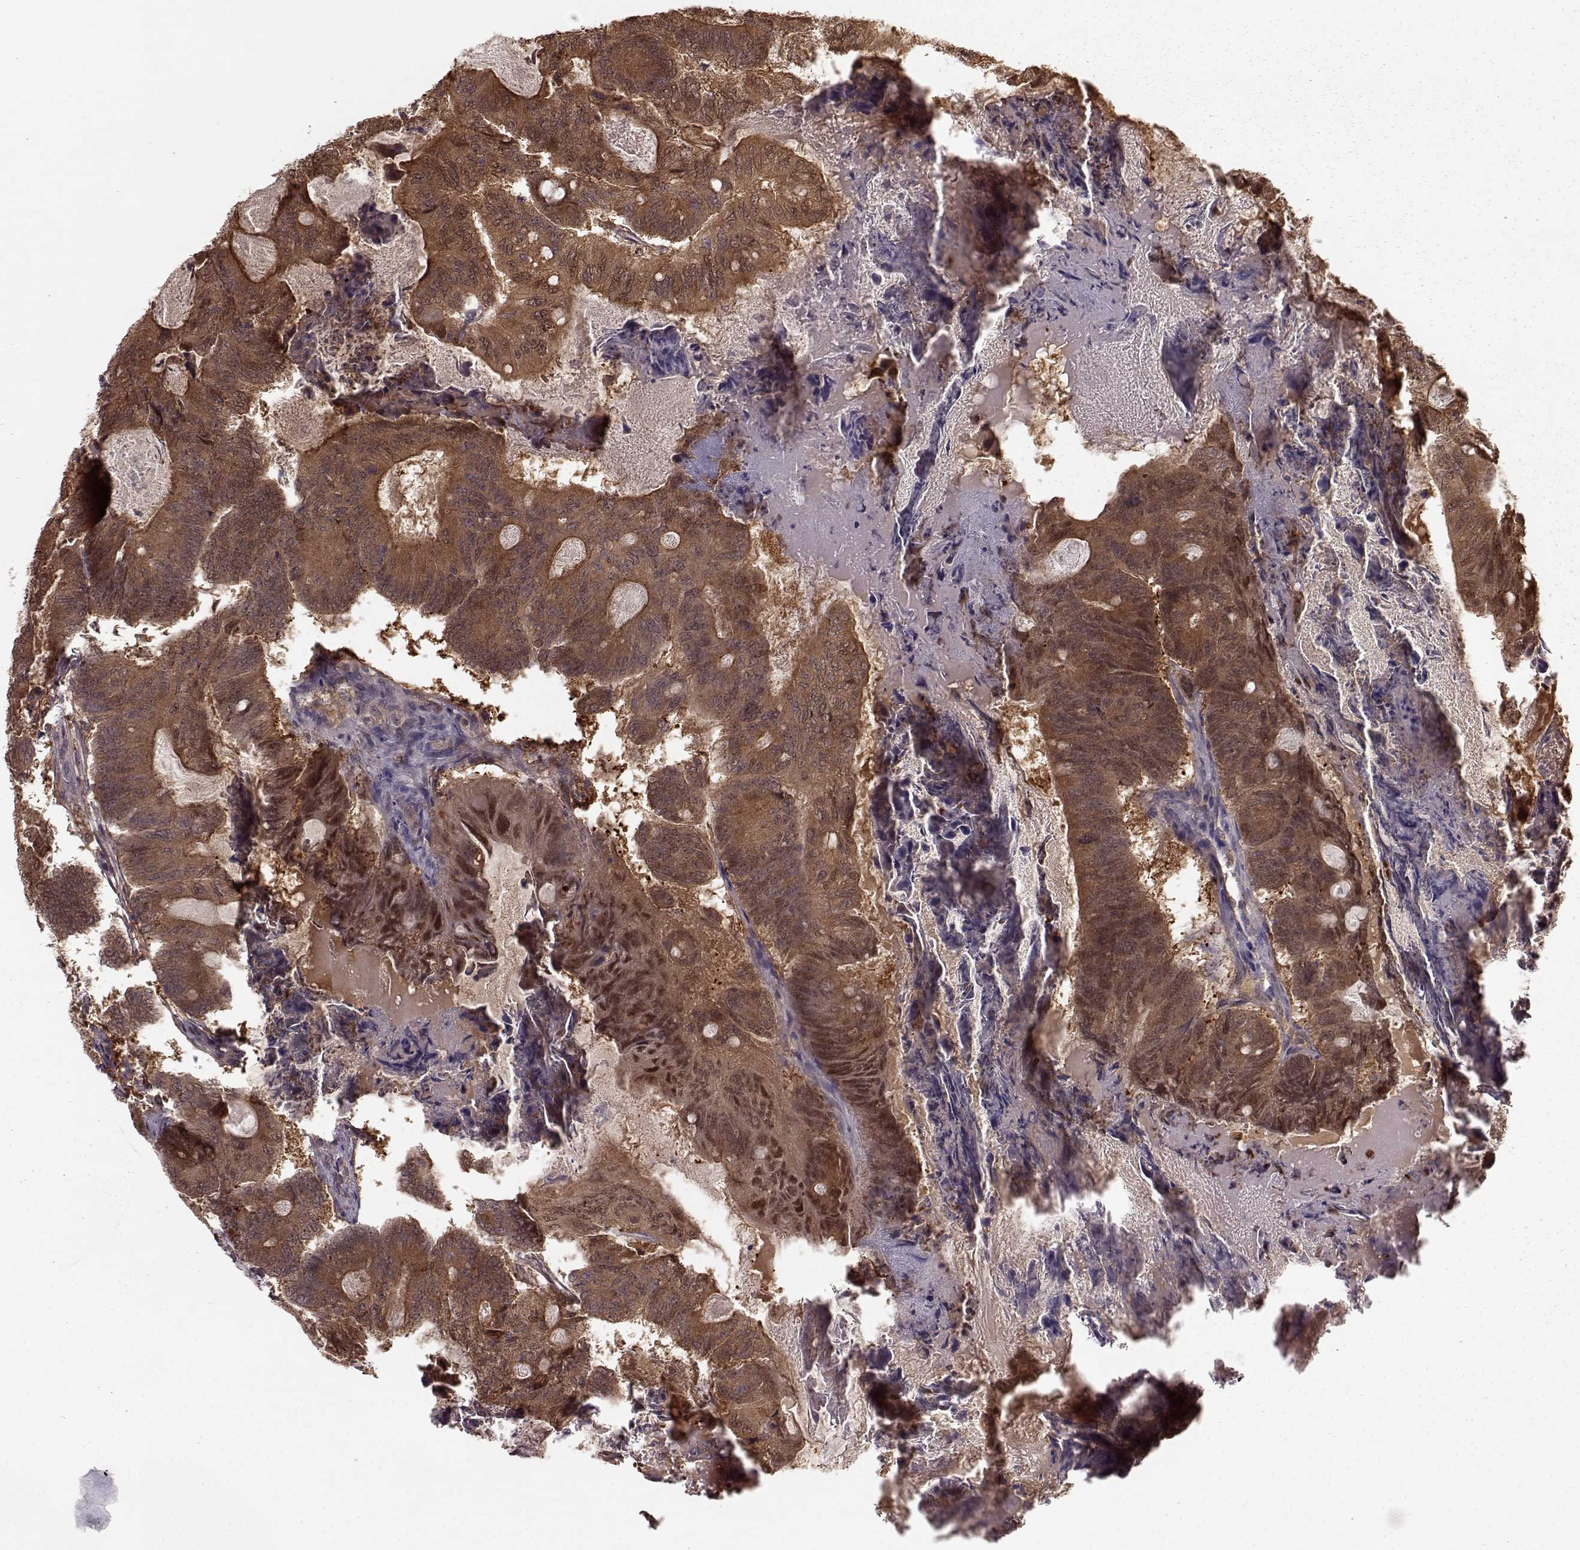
{"staining": {"intensity": "moderate", "quantity": "25%-75%", "location": "cytoplasmic/membranous"}, "tissue": "colorectal cancer", "cell_type": "Tumor cells", "image_type": "cancer", "snomed": [{"axis": "morphology", "description": "Adenocarcinoma, NOS"}, {"axis": "topography", "description": "Colon"}], "caption": "Immunohistochemistry (IHC) (DAB (3,3'-diaminobenzidine)) staining of colorectal adenocarcinoma displays moderate cytoplasmic/membranous protein positivity in about 25%-75% of tumor cells.", "gene": "GSS", "patient": {"sex": "female", "age": 70}}